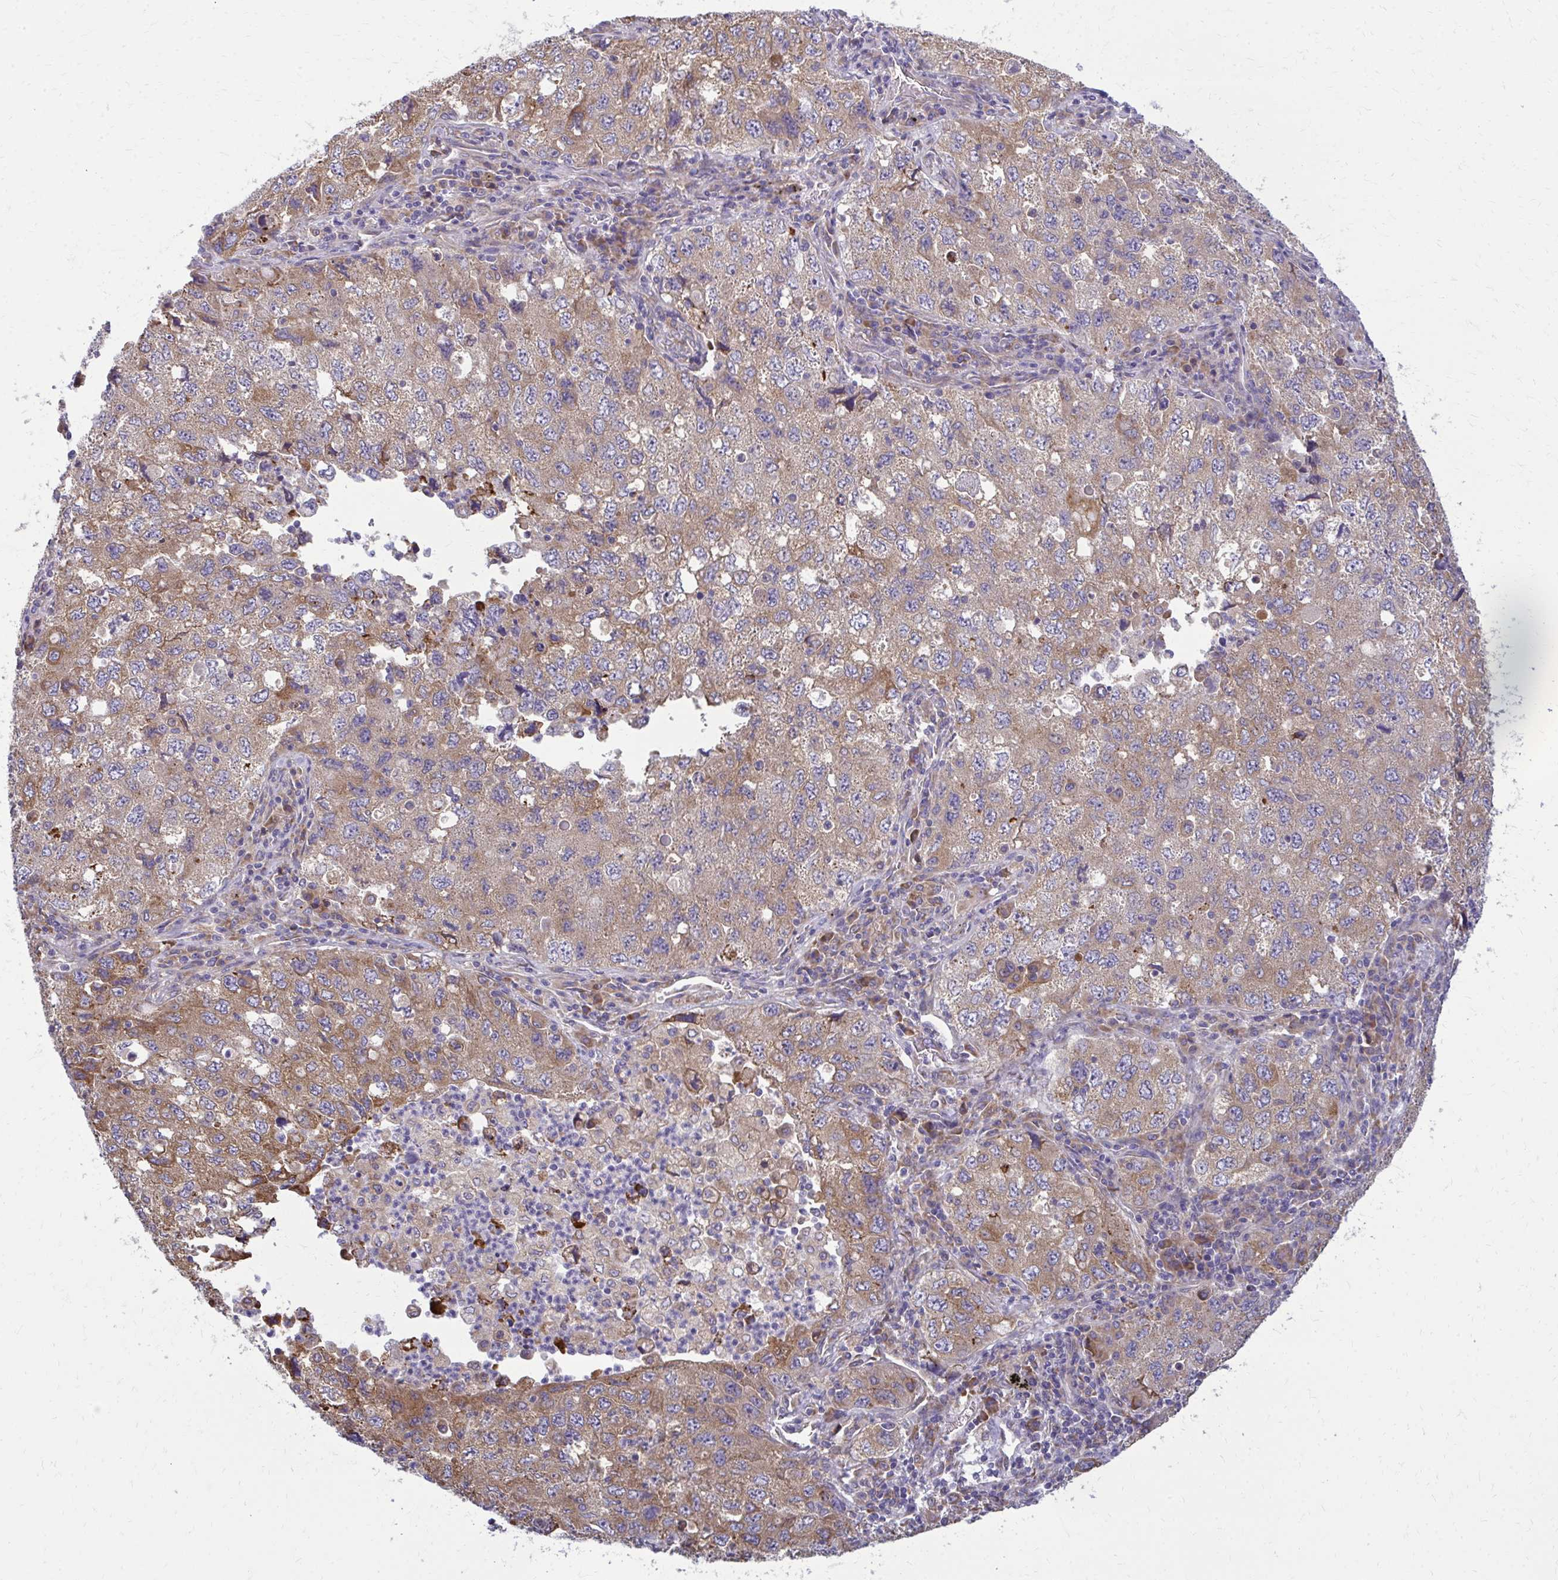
{"staining": {"intensity": "moderate", "quantity": "25%-75%", "location": "cytoplasmic/membranous"}, "tissue": "lung cancer", "cell_type": "Tumor cells", "image_type": "cancer", "snomed": [{"axis": "morphology", "description": "Adenocarcinoma, NOS"}, {"axis": "topography", "description": "Lung"}], "caption": "High-magnification brightfield microscopy of lung adenocarcinoma stained with DAB (brown) and counterstained with hematoxylin (blue). tumor cells exhibit moderate cytoplasmic/membranous staining is identified in approximately25%-75% of cells.", "gene": "CEMP1", "patient": {"sex": "female", "age": 57}}